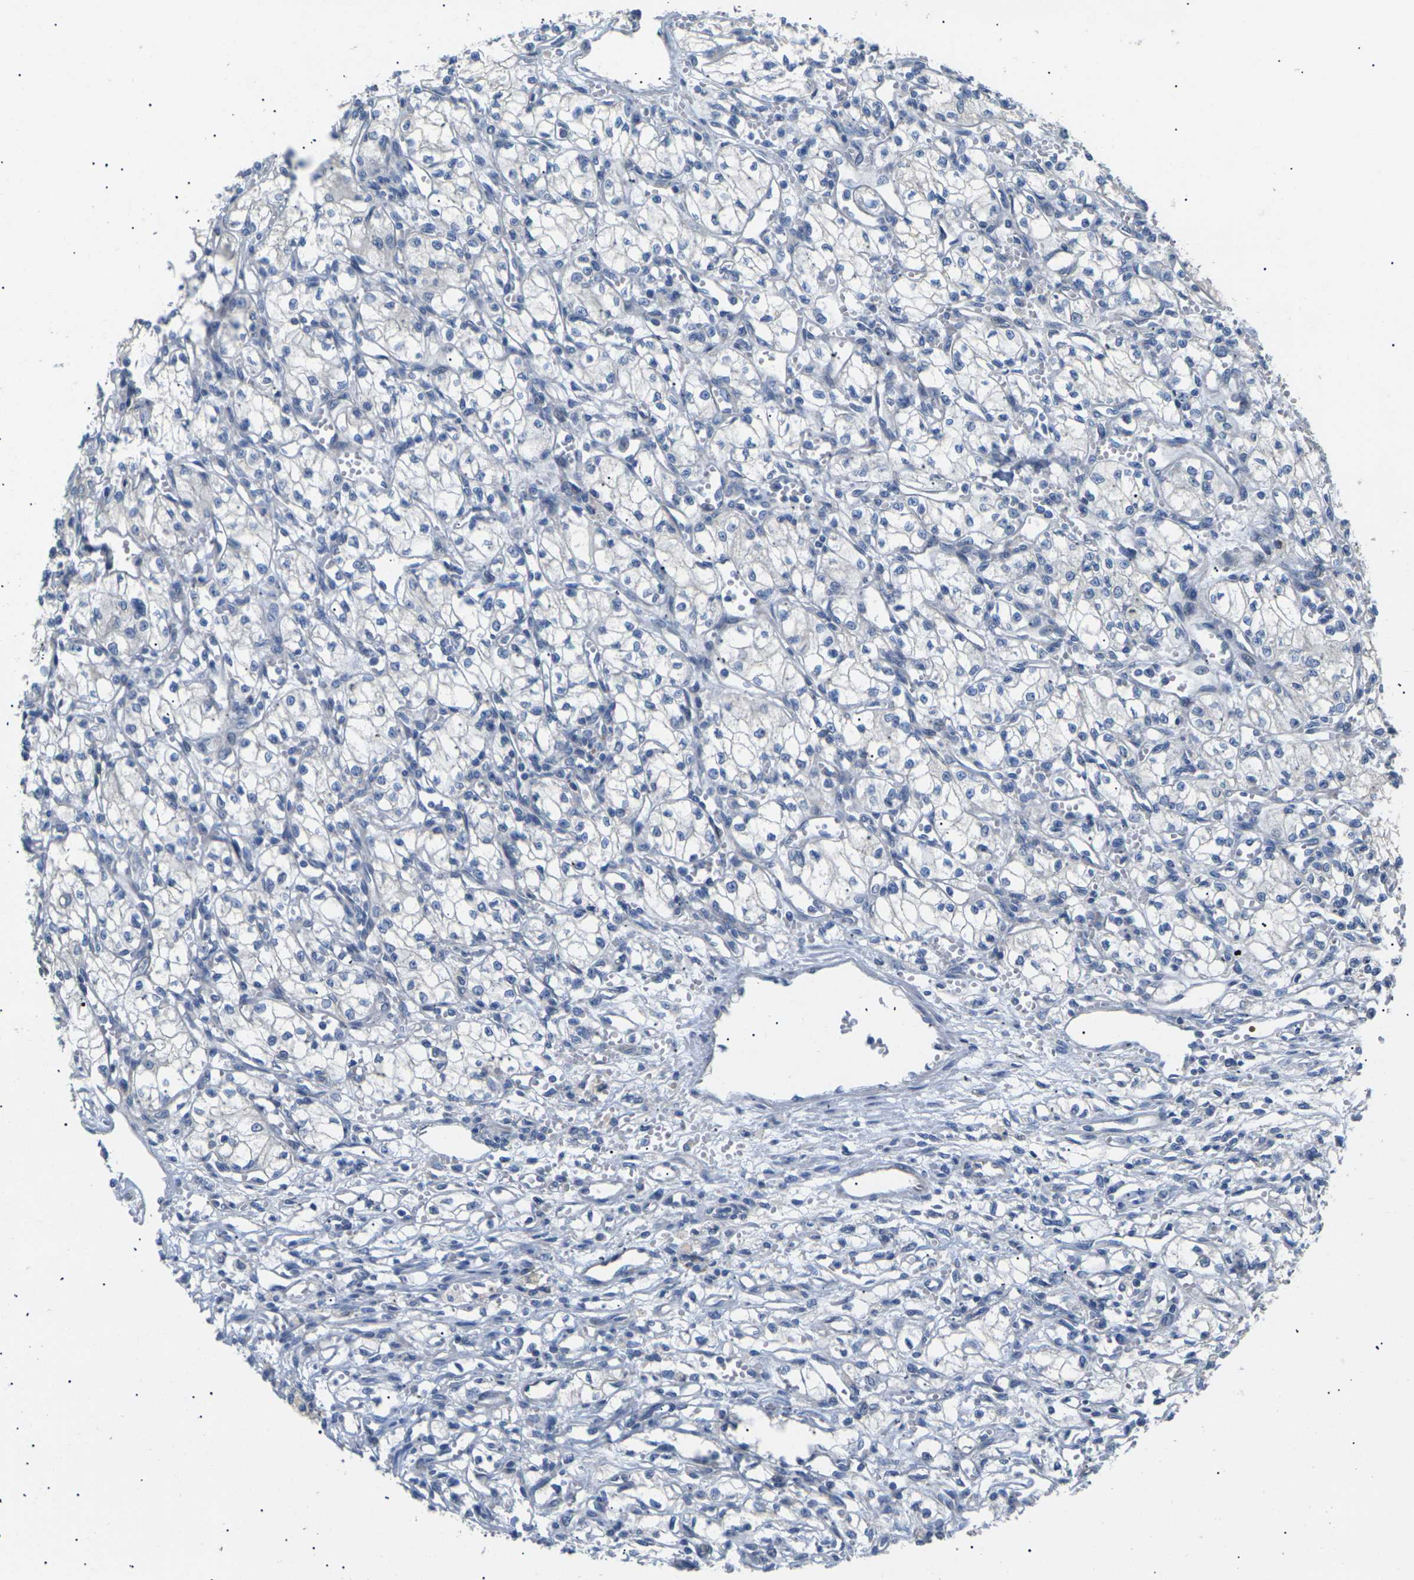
{"staining": {"intensity": "negative", "quantity": "none", "location": "none"}, "tissue": "renal cancer", "cell_type": "Tumor cells", "image_type": "cancer", "snomed": [{"axis": "morphology", "description": "Normal tissue, NOS"}, {"axis": "morphology", "description": "Adenocarcinoma, NOS"}, {"axis": "topography", "description": "Kidney"}], "caption": "Human renal adenocarcinoma stained for a protein using immunohistochemistry demonstrates no expression in tumor cells.", "gene": "KLHDC8B", "patient": {"sex": "male", "age": 59}}